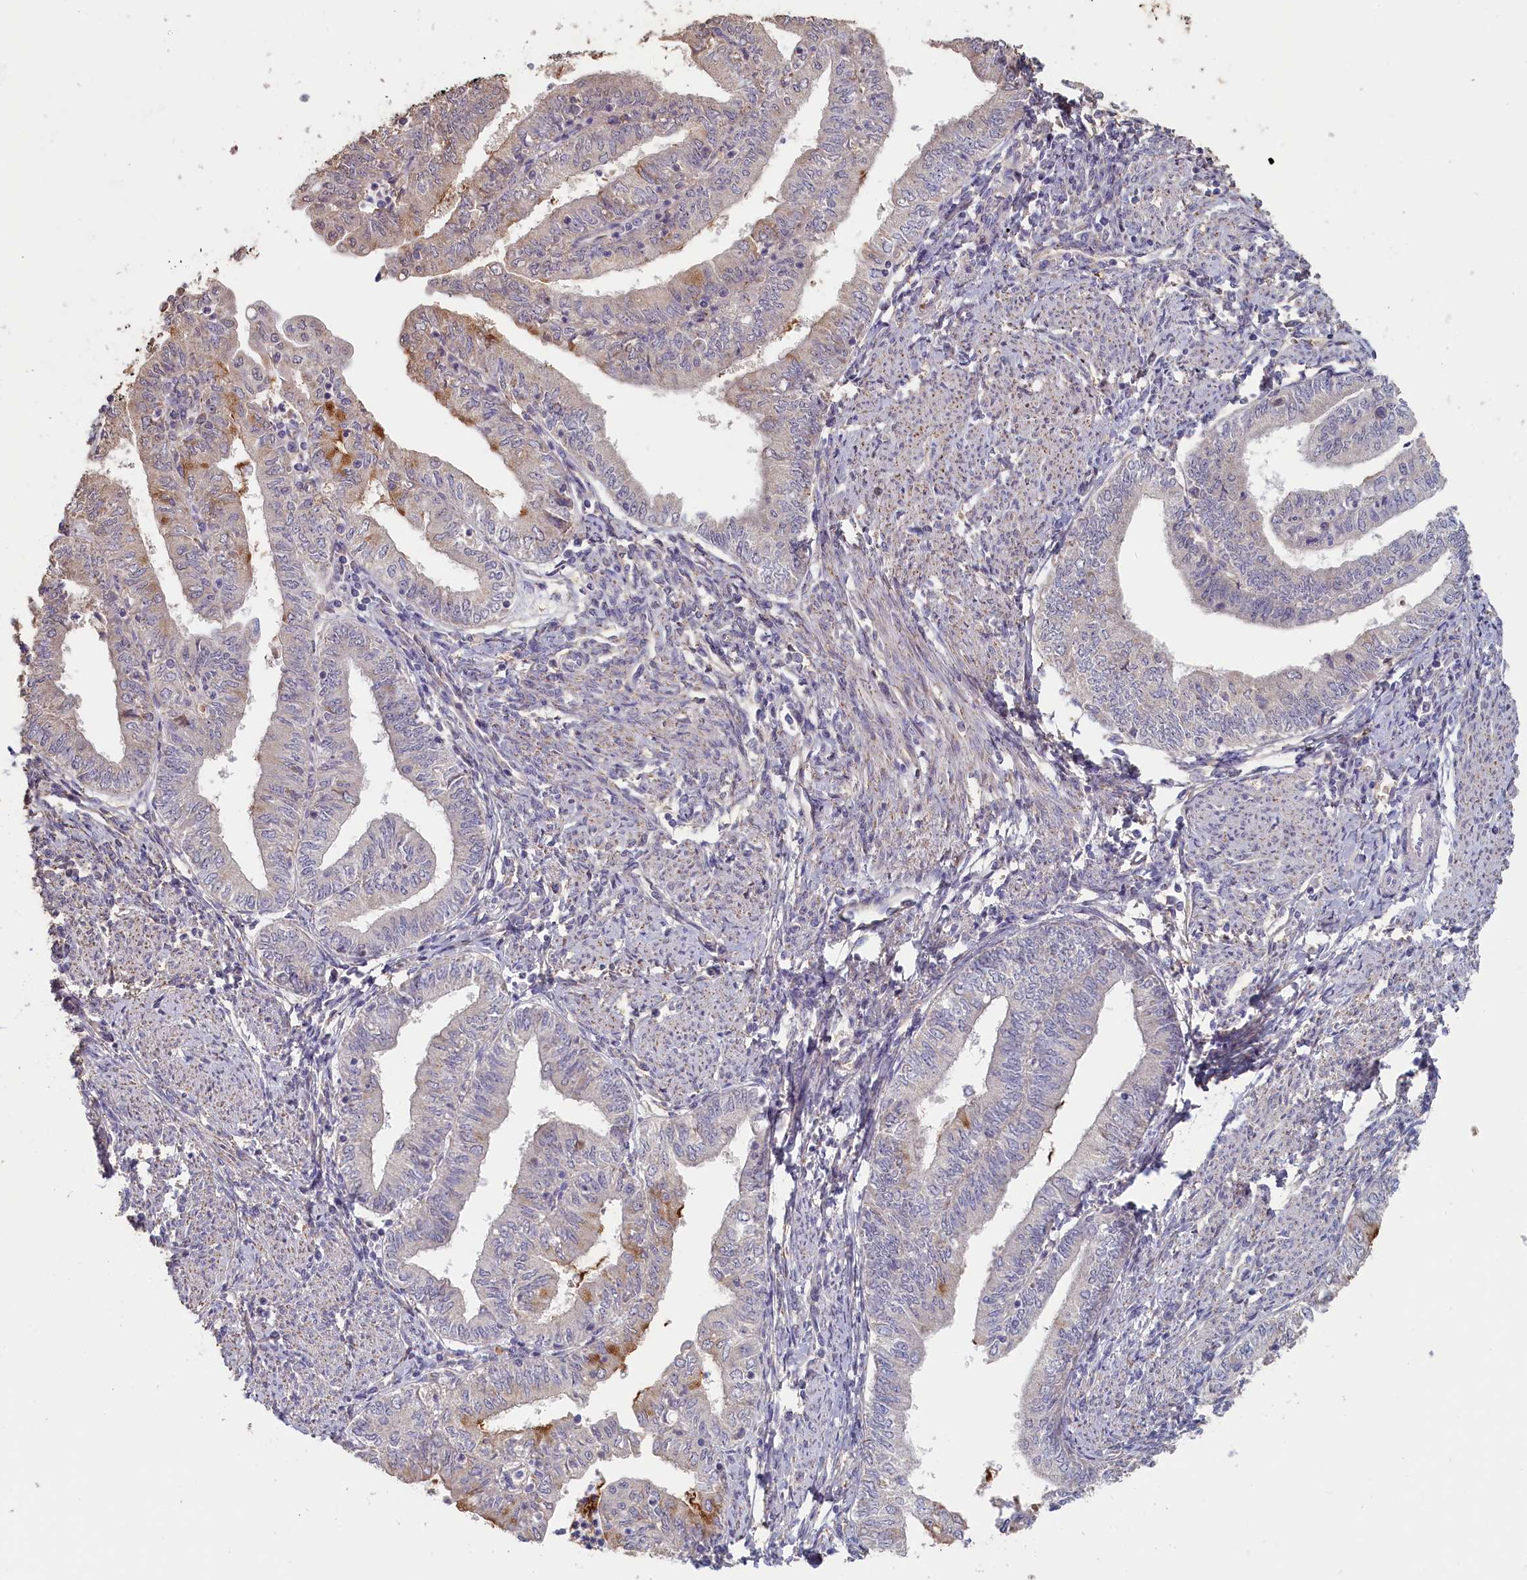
{"staining": {"intensity": "moderate", "quantity": "<25%", "location": "cytoplasmic/membranous"}, "tissue": "endometrial cancer", "cell_type": "Tumor cells", "image_type": "cancer", "snomed": [{"axis": "morphology", "description": "Adenocarcinoma, NOS"}, {"axis": "topography", "description": "Endometrium"}], "caption": "Endometrial cancer stained with immunohistochemistry (IHC) exhibits moderate cytoplasmic/membranous positivity in approximately <25% of tumor cells.", "gene": "STX16", "patient": {"sex": "female", "age": 66}}